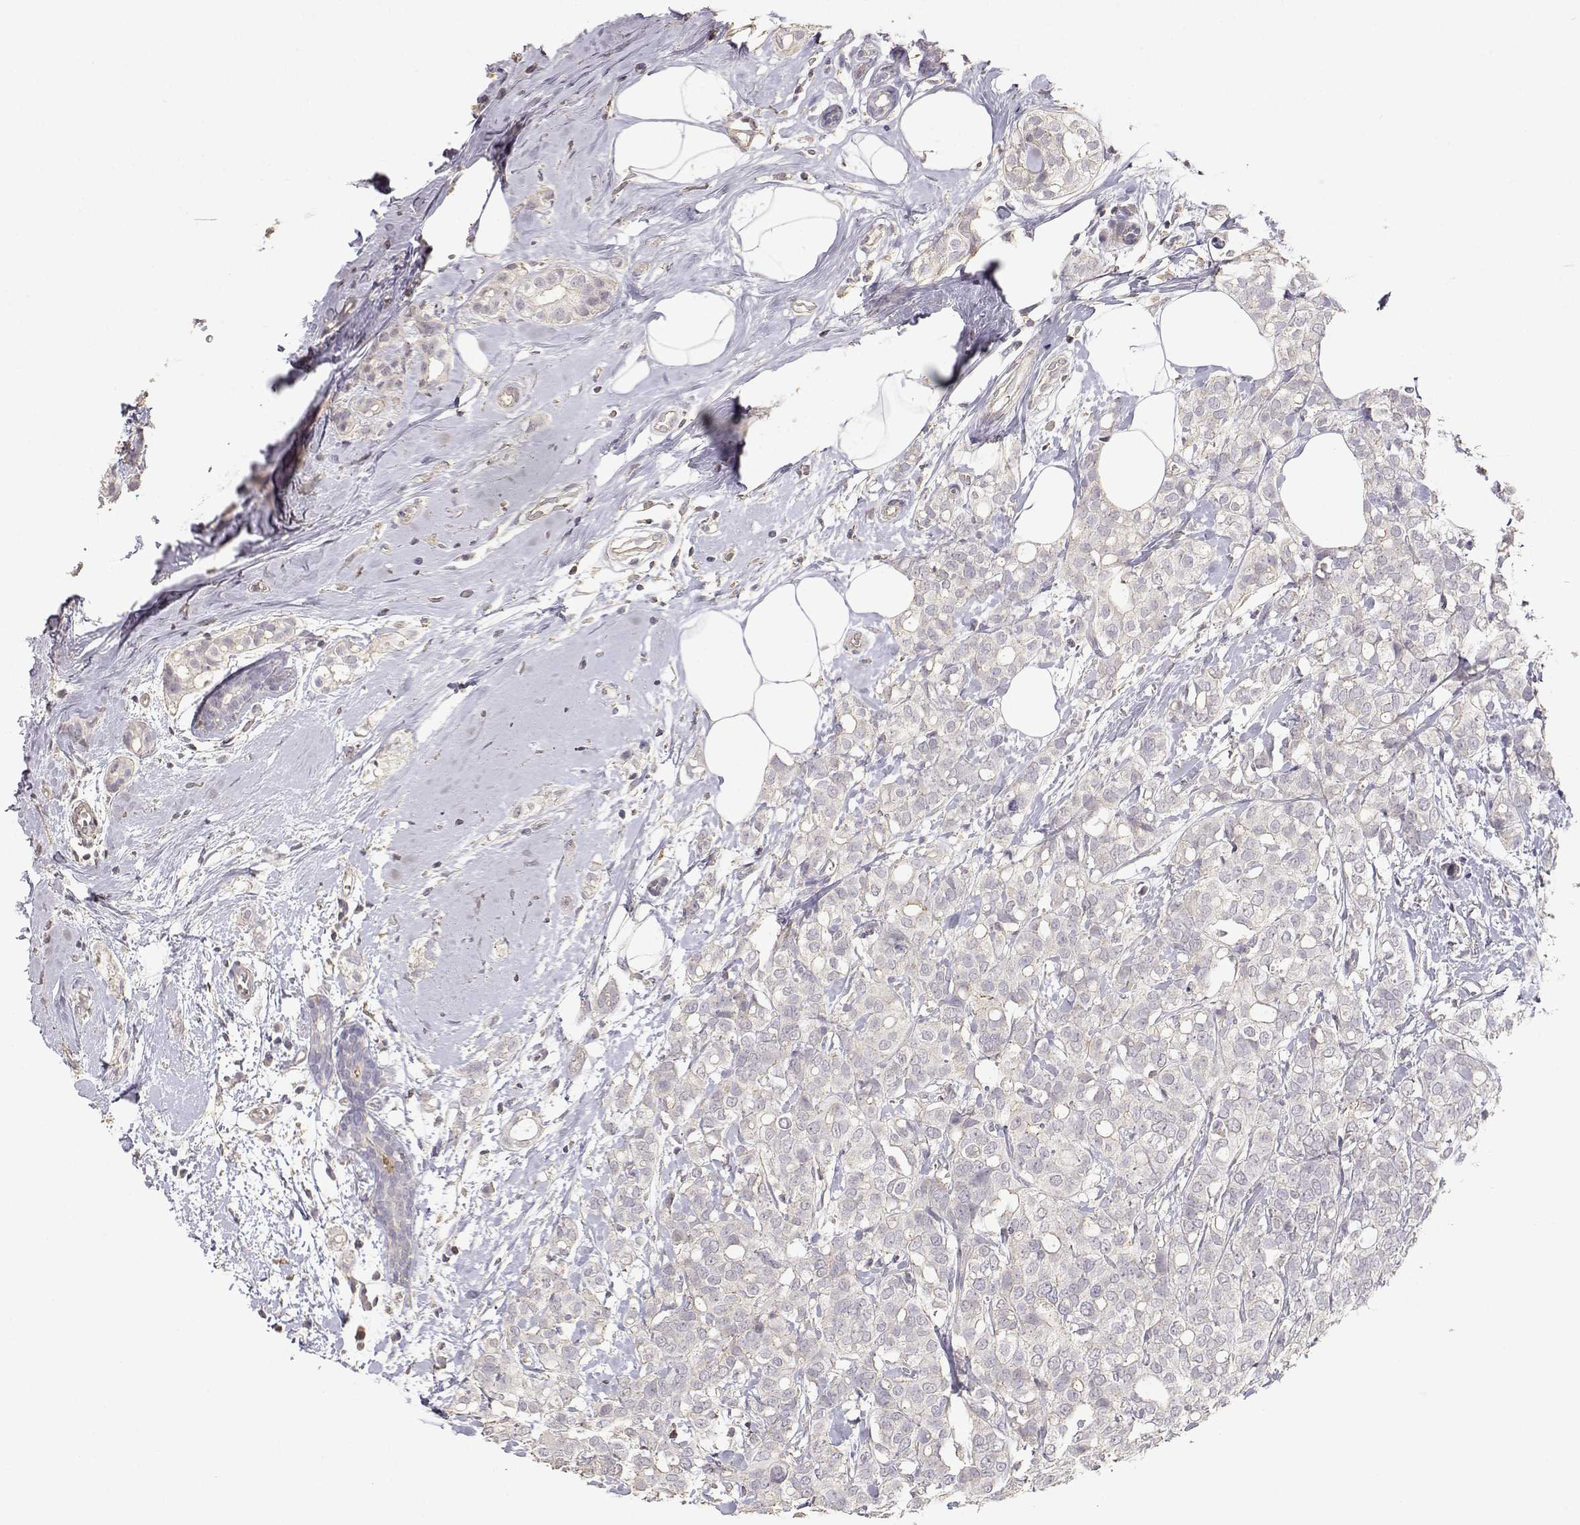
{"staining": {"intensity": "negative", "quantity": "none", "location": "none"}, "tissue": "breast cancer", "cell_type": "Tumor cells", "image_type": "cancer", "snomed": [{"axis": "morphology", "description": "Duct carcinoma"}, {"axis": "topography", "description": "Breast"}], "caption": "A high-resolution photomicrograph shows IHC staining of breast cancer (invasive ductal carcinoma), which exhibits no significant positivity in tumor cells. (DAB IHC with hematoxylin counter stain).", "gene": "TNFRSF10C", "patient": {"sex": "female", "age": 40}}